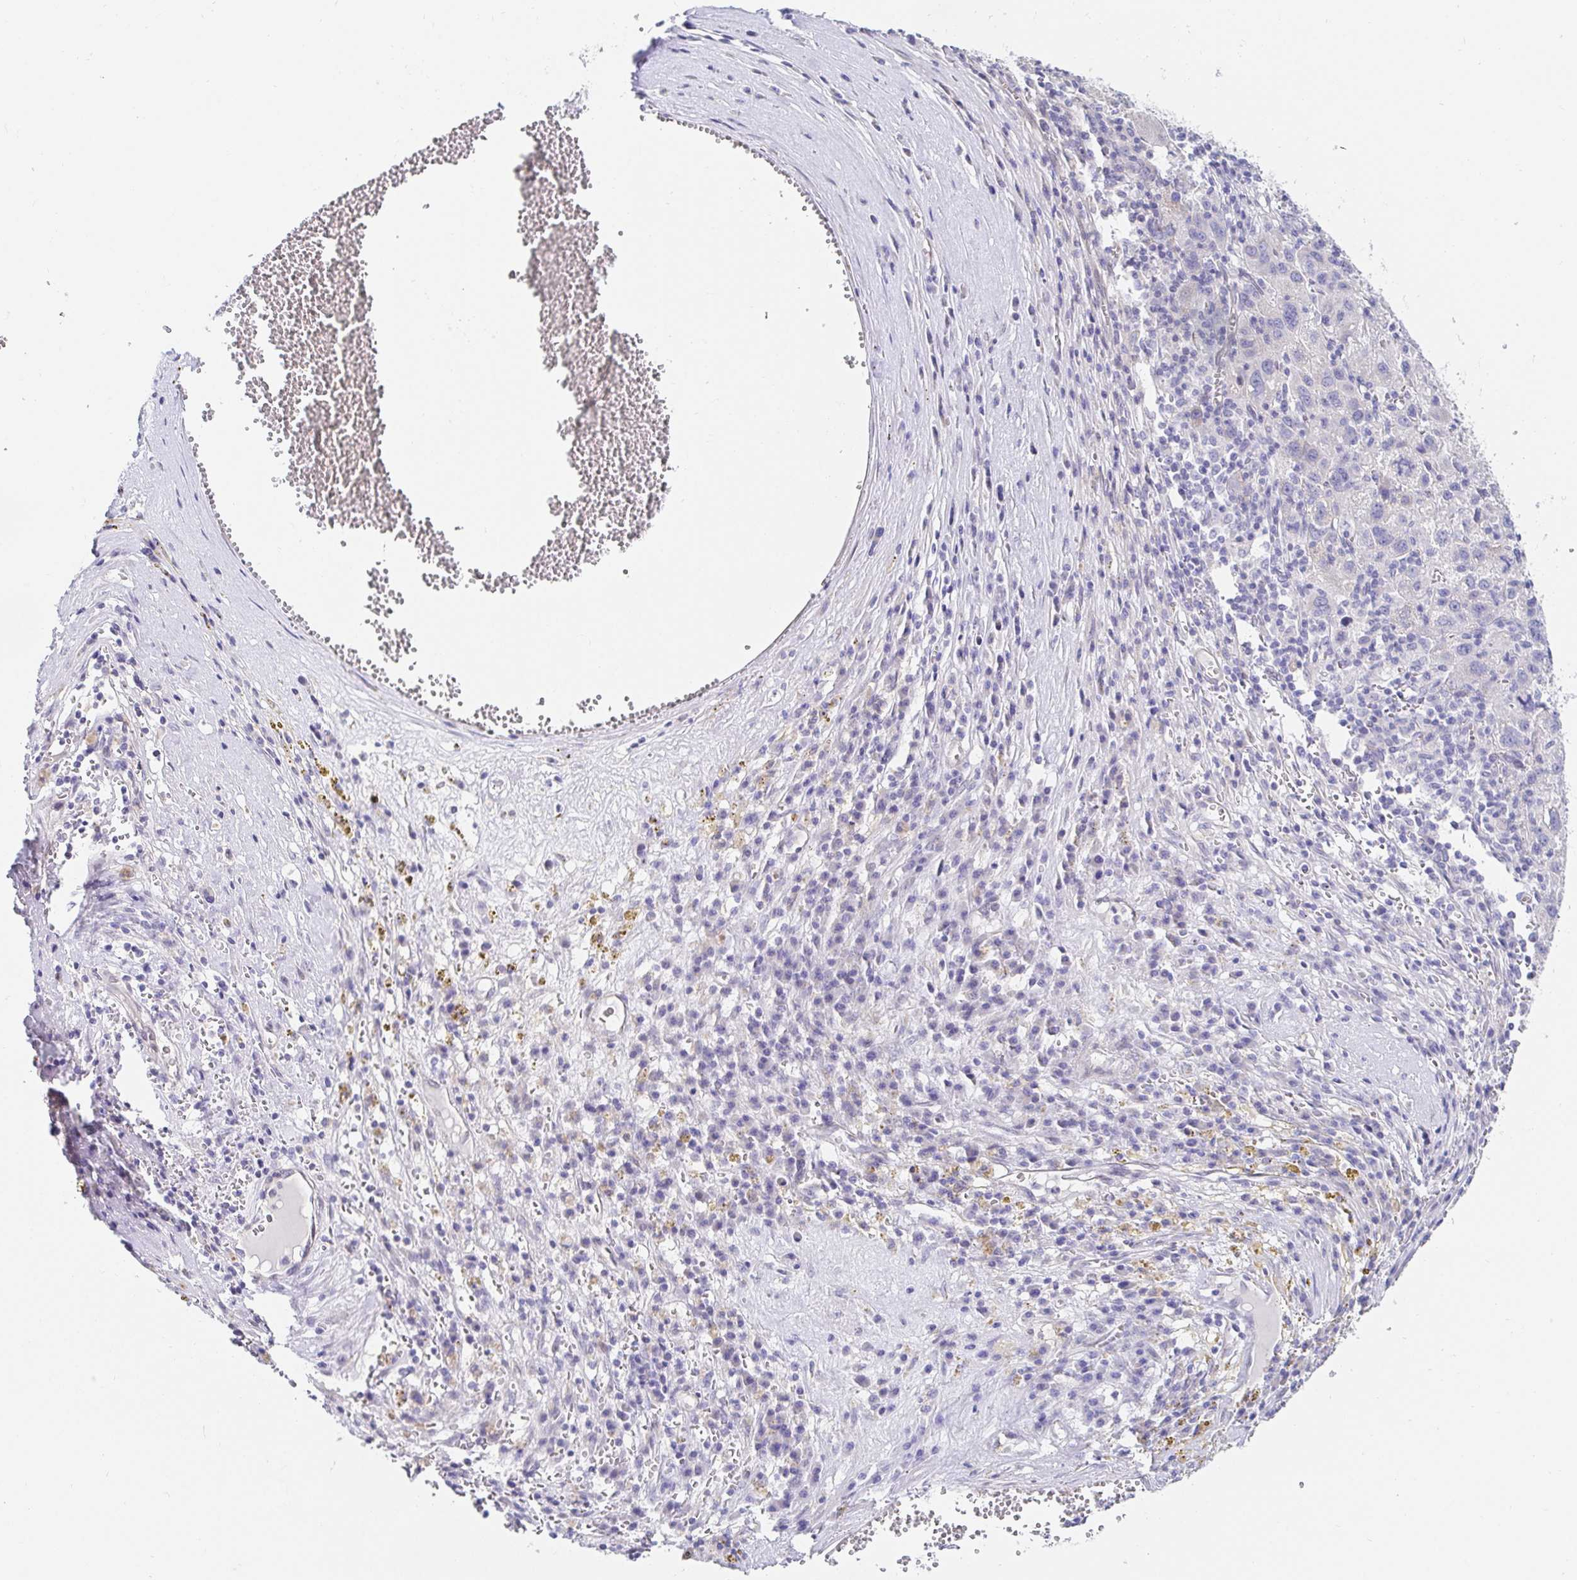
{"staining": {"intensity": "negative", "quantity": "none", "location": "none"}, "tissue": "liver cancer", "cell_type": "Tumor cells", "image_type": "cancer", "snomed": [{"axis": "morphology", "description": "Carcinoma, Hepatocellular, NOS"}, {"axis": "topography", "description": "Liver"}], "caption": "The immunohistochemistry (IHC) micrograph has no significant staining in tumor cells of liver cancer tissue.", "gene": "AKAP14", "patient": {"sex": "female", "age": 77}}